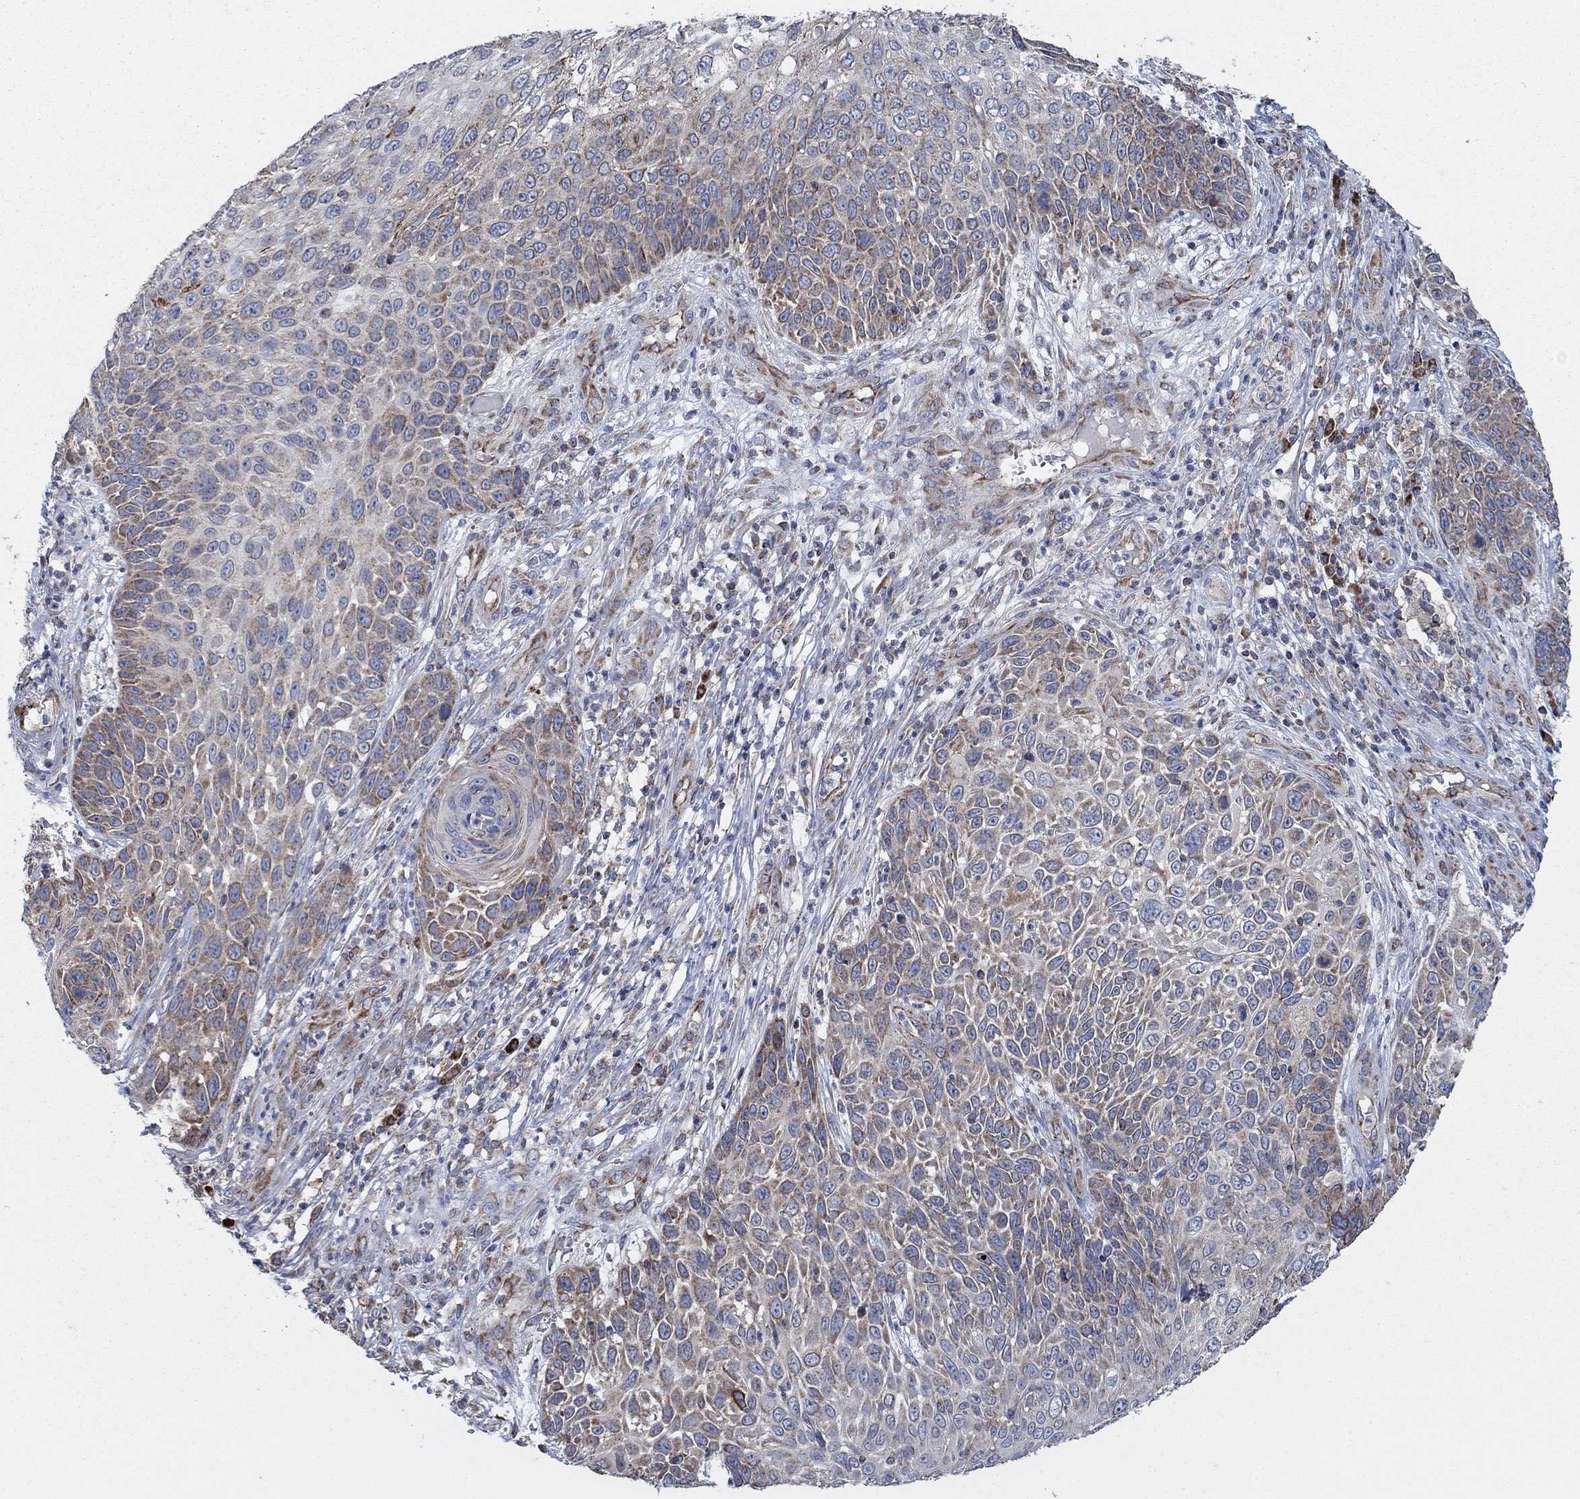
{"staining": {"intensity": "weak", "quantity": "25%-75%", "location": "cytoplasmic/membranous"}, "tissue": "skin cancer", "cell_type": "Tumor cells", "image_type": "cancer", "snomed": [{"axis": "morphology", "description": "Squamous cell carcinoma, NOS"}, {"axis": "topography", "description": "Skin"}], "caption": "A brown stain labels weak cytoplasmic/membranous positivity of a protein in human skin cancer (squamous cell carcinoma) tumor cells. The staining was performed using DAB to visualize the protein expression in brown, while the nuclei were stained in blue with hematoxylin (Magnification: 20x).", "gene": "NCEH1", "patient": {"sex": "male", "age": 92}}